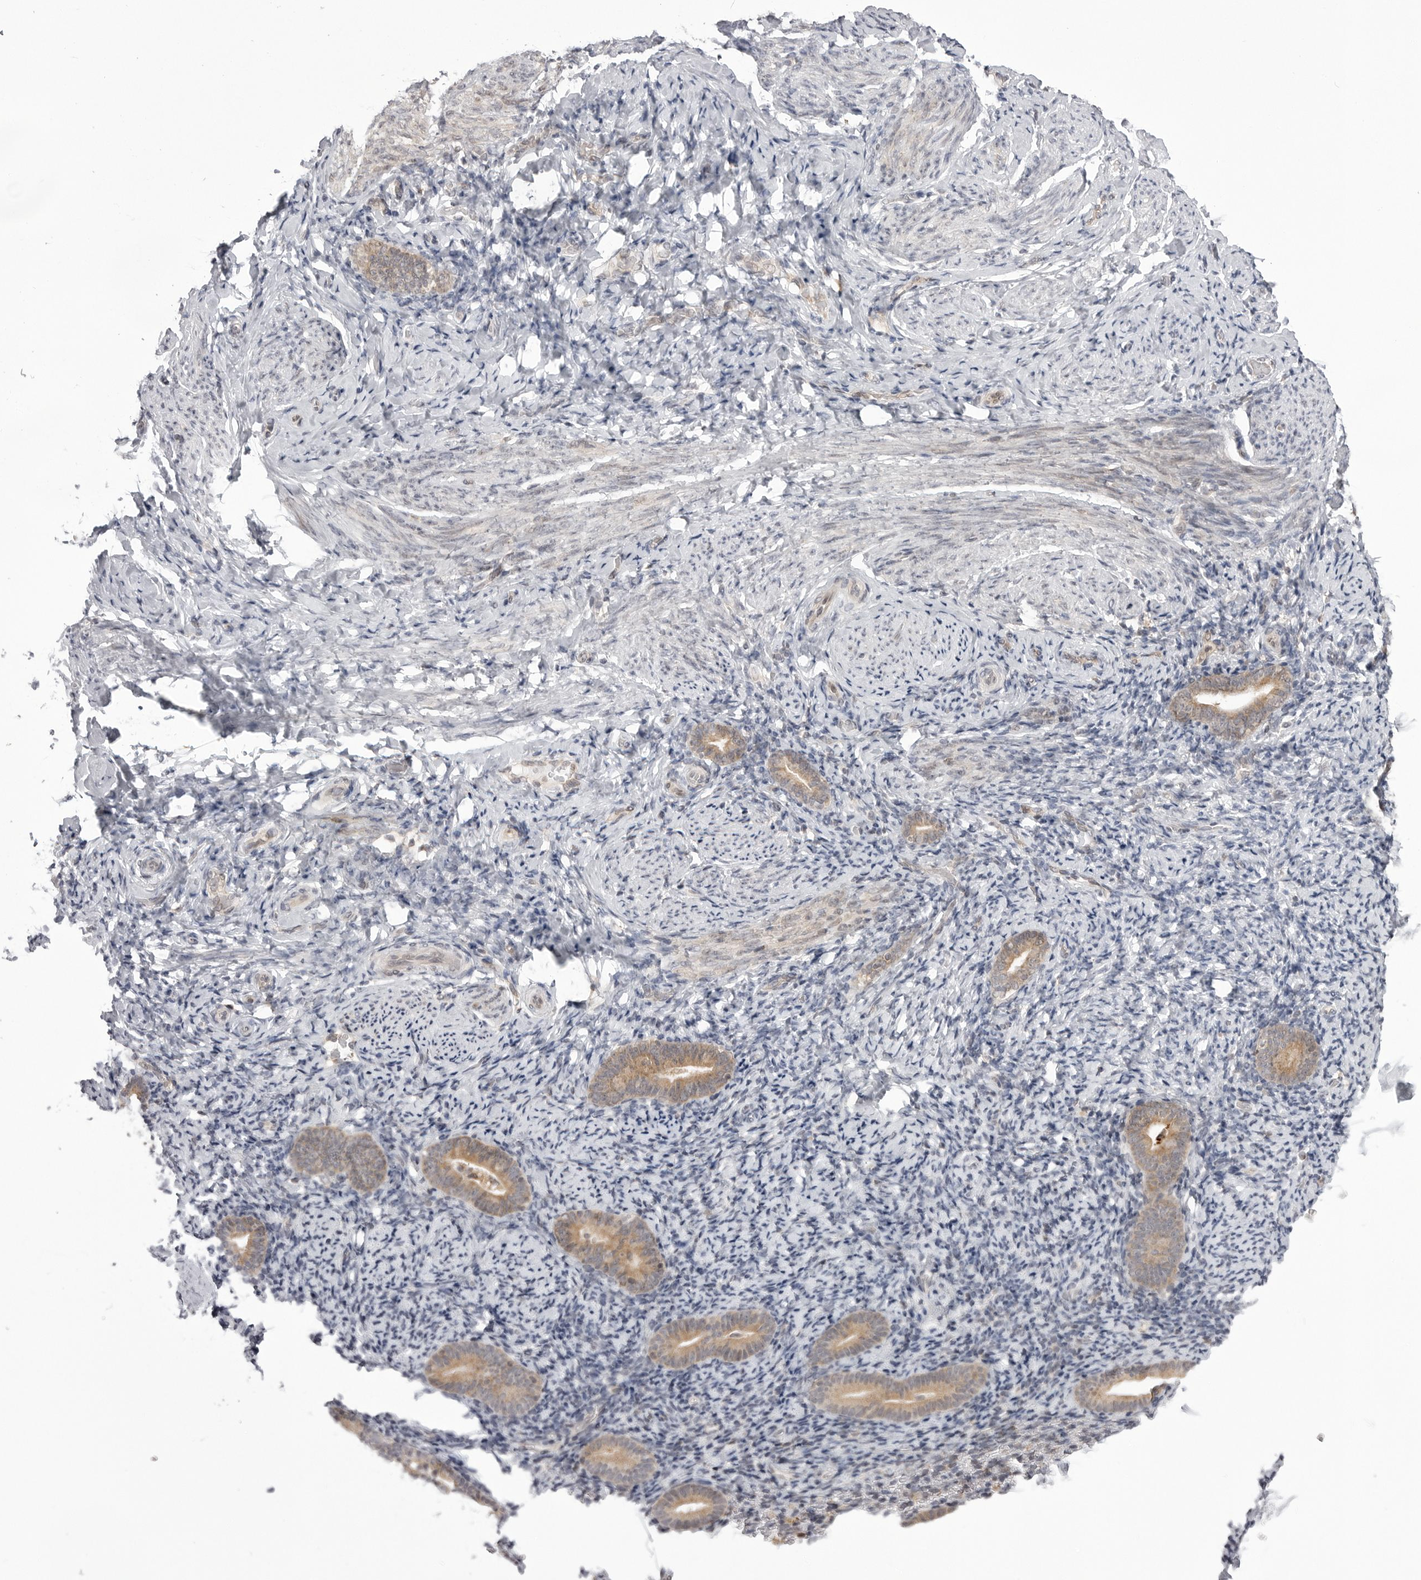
{"staining": {"intensity": "negative", "quantity": "none", "location": "none"}, "tissue": "endometrium", "cell_type": "Cells in endometrial stroma", "image_type": "normal", "snomed": [{"axis": "morphology", "description": "Normal tissue, NOS"}, {"axis": "topography", "description": "Endometrium"}], "caption": "High power microscopy photomicrograph of an immunohistochemistry micrograph of benign endometrium, revealing no significant staining in cells in endometrial stroma.", "gene": "PTK2B", "patient": {"sex": "female", "age": 51}}